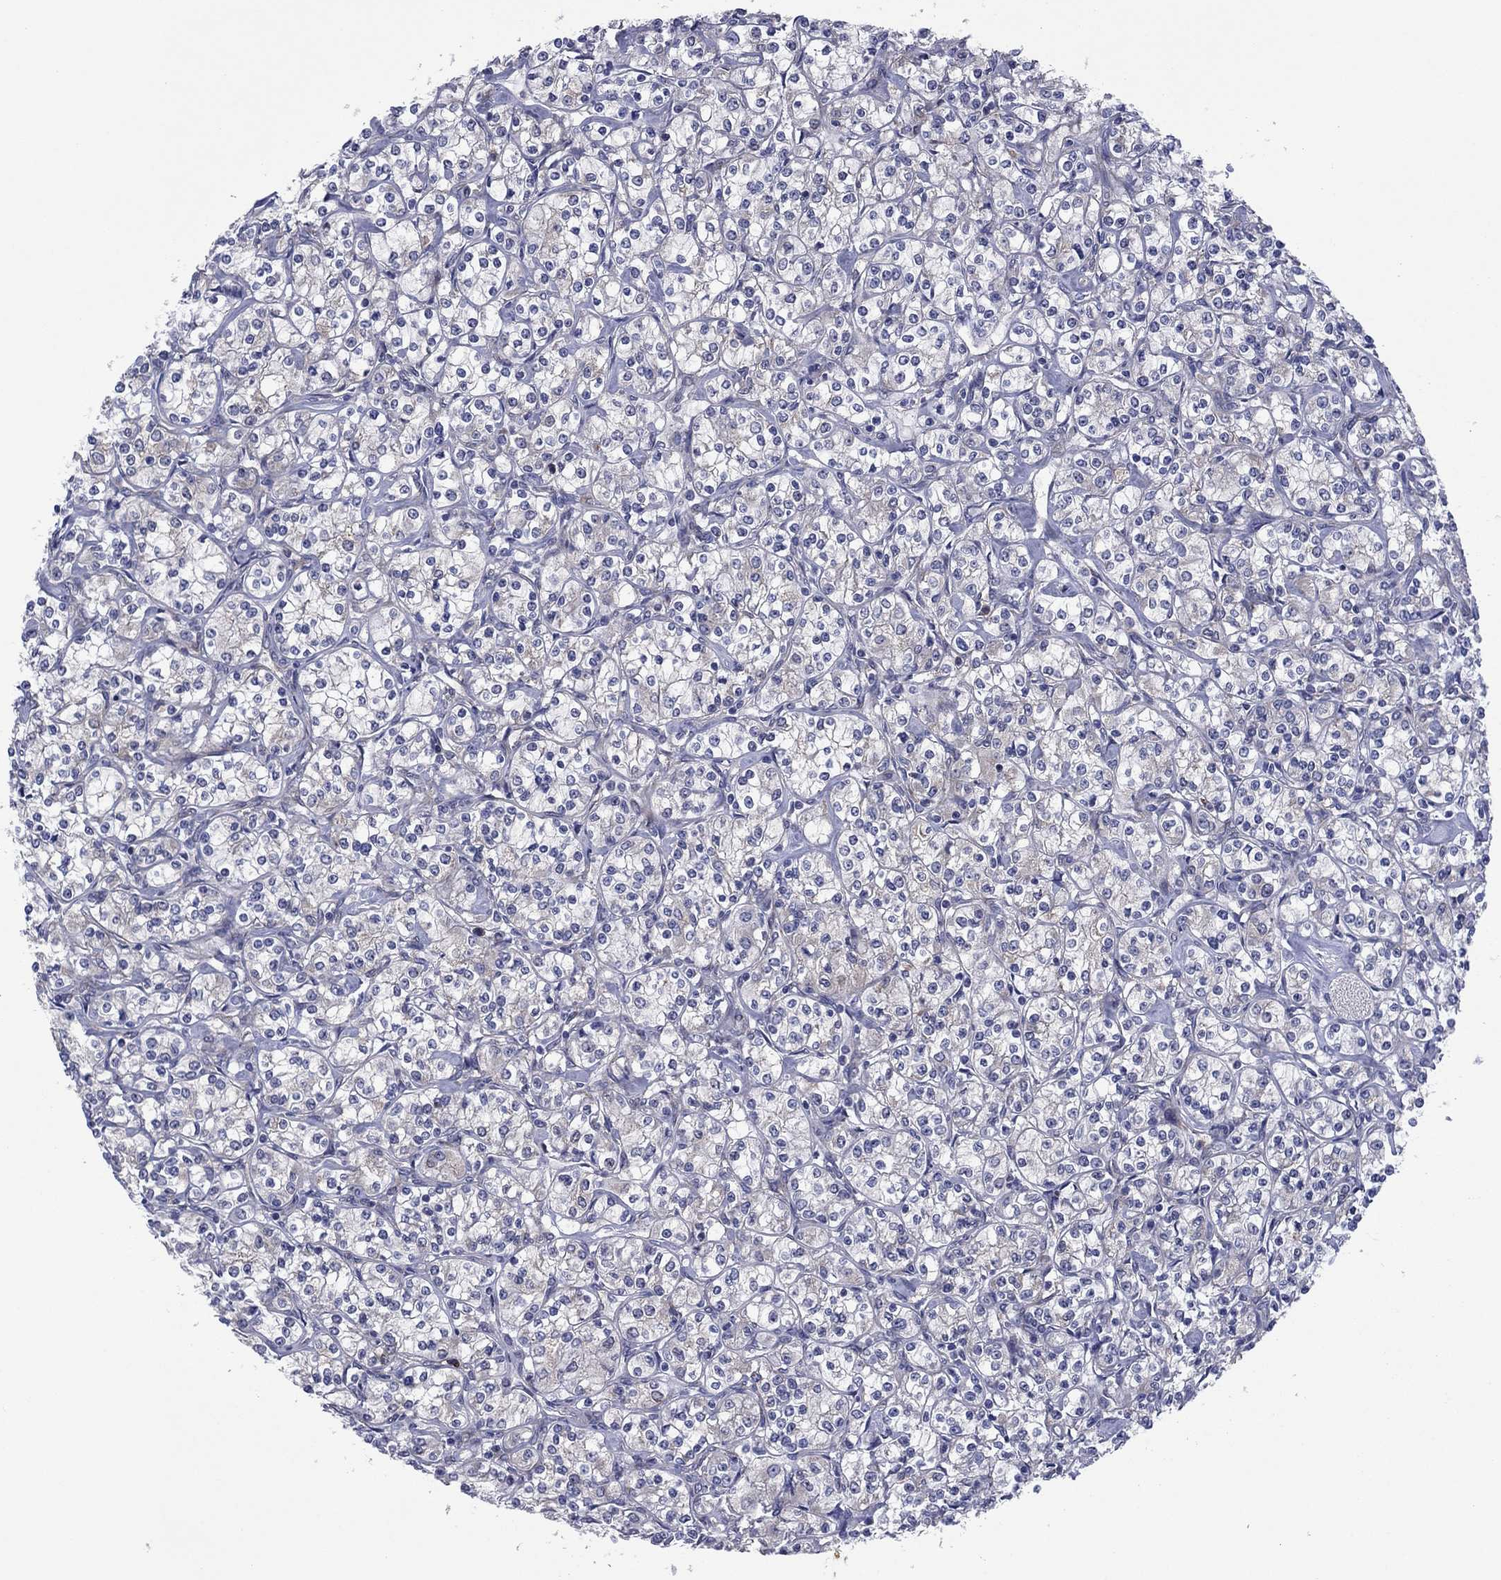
{"staining": {"intensity": "negative", "quantity": "none", "location": "none"}, "tissue": "renal cancer", "cell_type": "Tumor cells", "image_type": "cancer", "snomed": [{"axis": "morphology", "description": "Adenocarcinoma, NOS"}, {"axis": "topography", "description": "Kidney"}], "caption": "Immunohistochemical staining of human renal cancer exhibits no significant staining in tumor cells. Brightfield microscopy of IHC stained with DAB (3,3'-diaminobenzidine) (brown) and hematoxylin (blue), captured at high magnification.", "gene": "GPR155", "patient": {"sex": "male", "age": 77}}